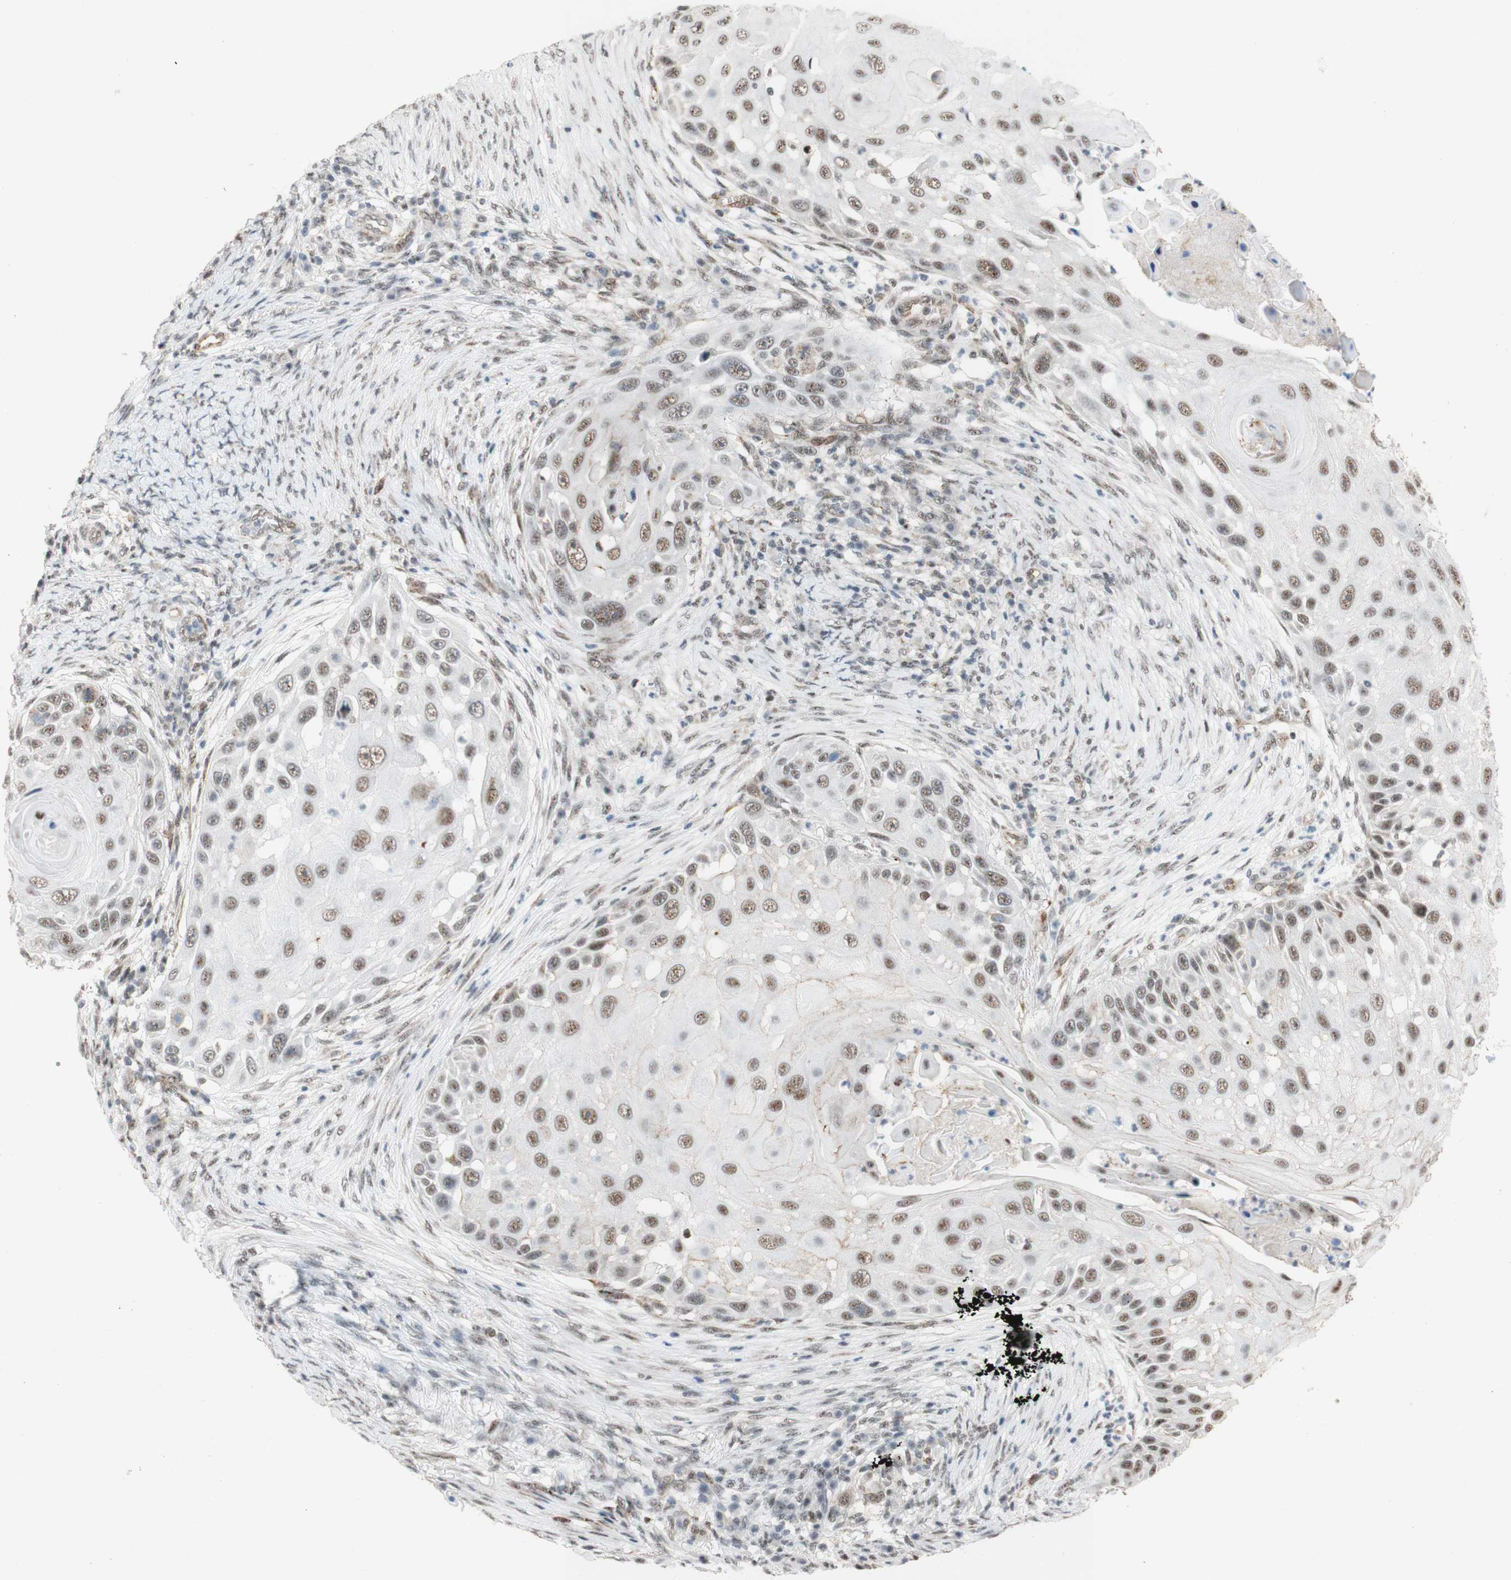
{"staining": {"intensity": "moderate", "quantity": ">75%", "location": "nuclear"}, "tissue": "skin cancer", "cell_type": "Tumor cells", "image_type": "cancer", "snomed": [{"axis": "morphology", "description": "Squamous cell carcinoma, NOS"}, {"axis": "topography", "description": "Skin"}], "caption": "Brown immunohistochemical staining in human squamous cell carcinoma (skin) exhibits moderate nuclear positivity in approximately >75% of tumor cells. The protein is shown in brown color, while the nuclei are stained blue.", "gene": "SAP18", "patient": {"sex": "female", "age": 44}}